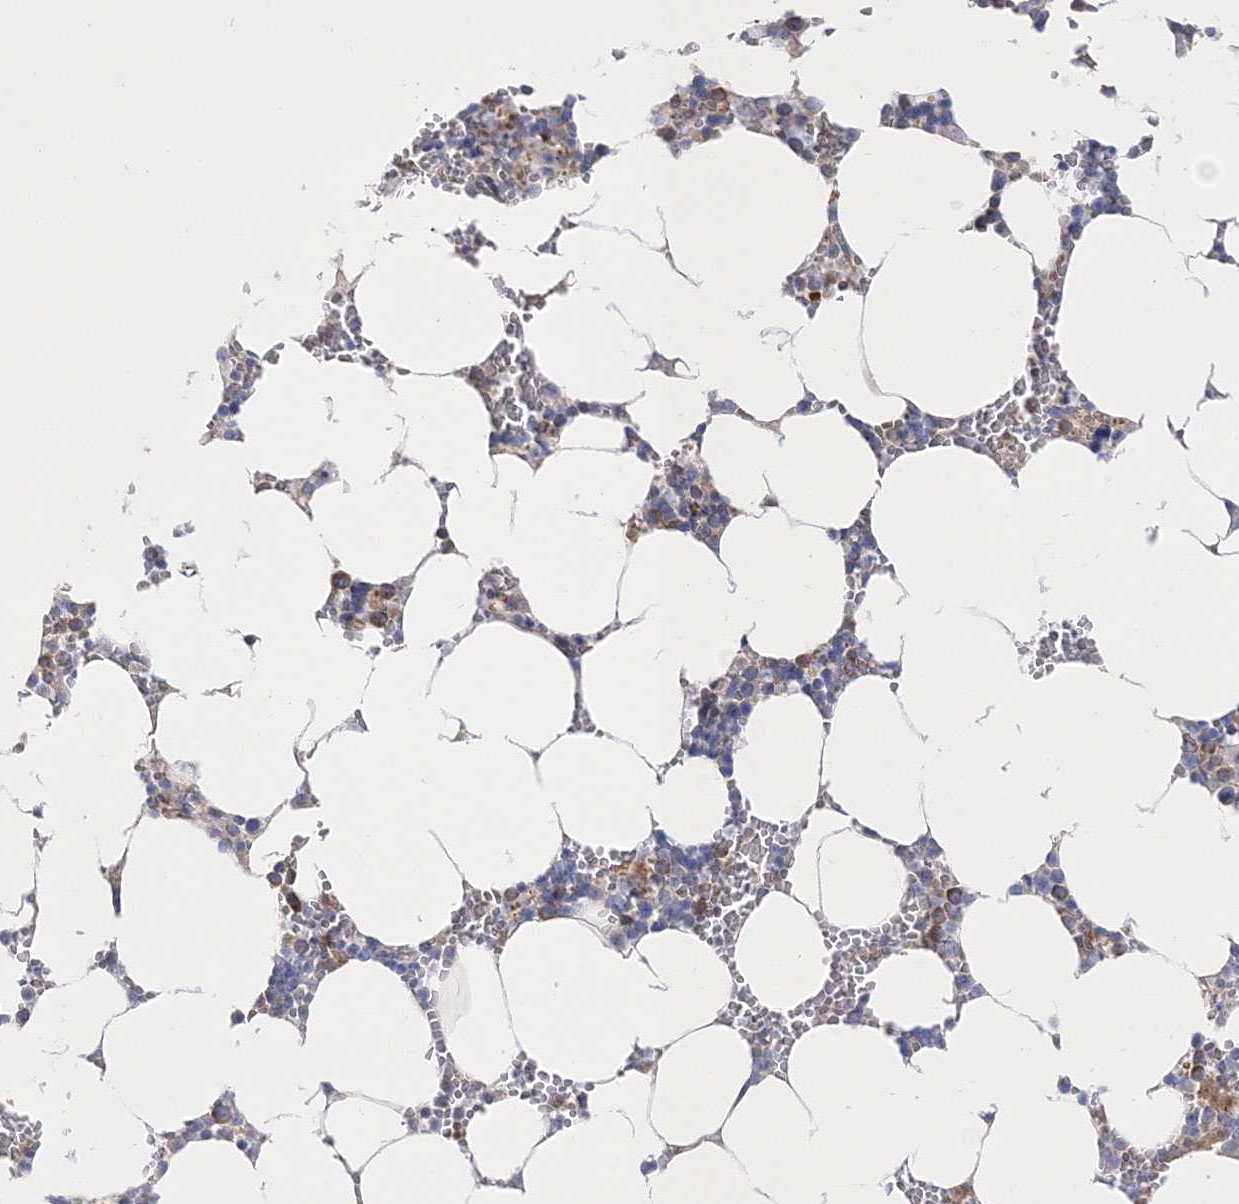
{"staining": {"intensity": "strong", "quantity": "25%-75%", "location": "cytoplasmic/membranous"}, "tissue": "bone marrow", "cell_type": "Hematopoietic cells", "image_type": "normal", "snomed": [{"axis": "morphology", "description": "Normal tissue, NOS"}, {"axis": "topography", "description": "Bone marrow"}], "caption": "A micrograph of human bone marrow stained for a protein displays strong cytoplasmic/membranous brown staining in hematopoietic cells.", "gene": "ARHGAP32", "patient": {"sex": "male", "age": 70}}